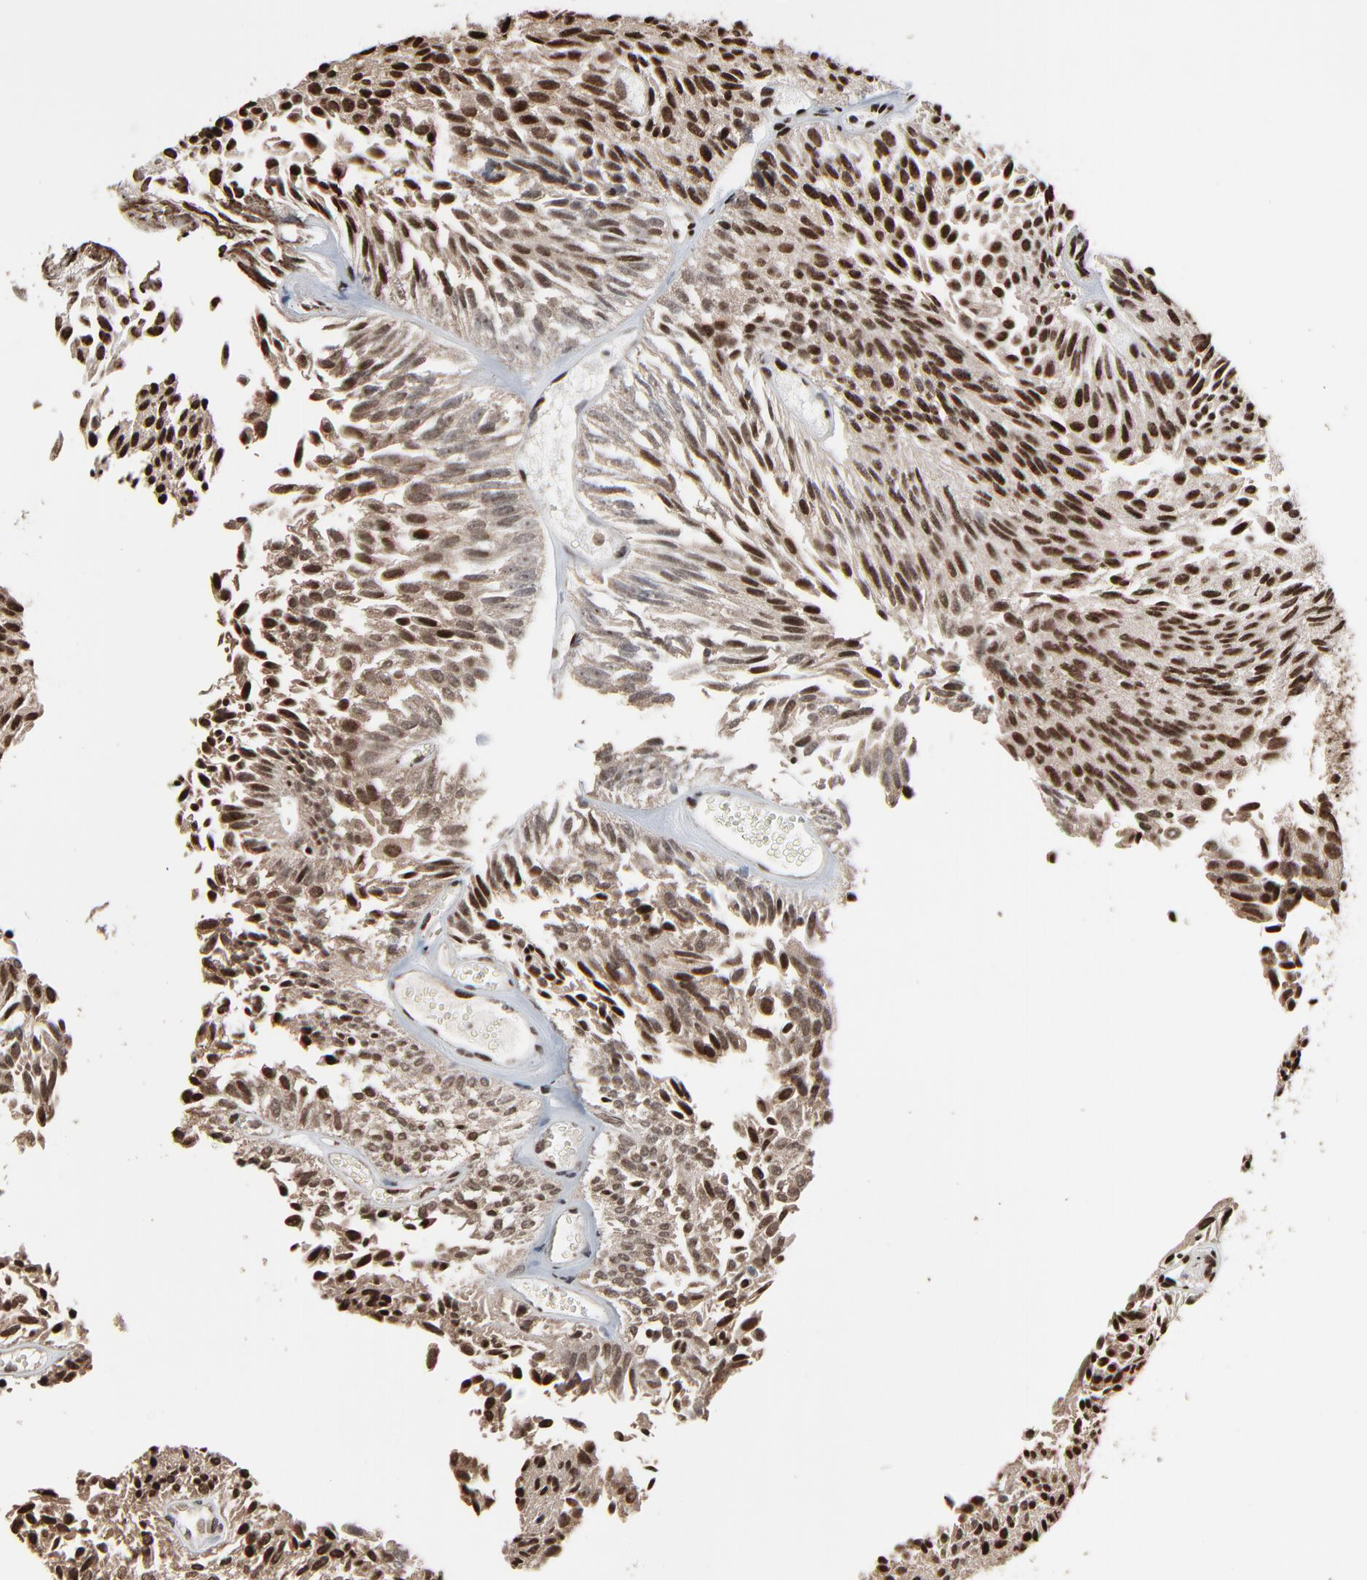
{"staining": {"intensity": "strong", "quantity": ">75%", "location": "cytoplasmic/membranous,nuclear"}, "tissue": "urothelial cancer", "cell_type": "Tumor cells", "image_type": "cancer", "snomed": [{"axis": "morphology", "description": "Urothelial carcinoma, Low grade"}, {"axis": "topography", "description": "Urinary bladder"}], "caption": "Strong cytoplasmic/membranous and nuclear staining is appreciated in approximately >75% of tumor cells in urothelial cancer.", "gene": "MEIS2", "patient": {"sex": "male", "age": 76}}